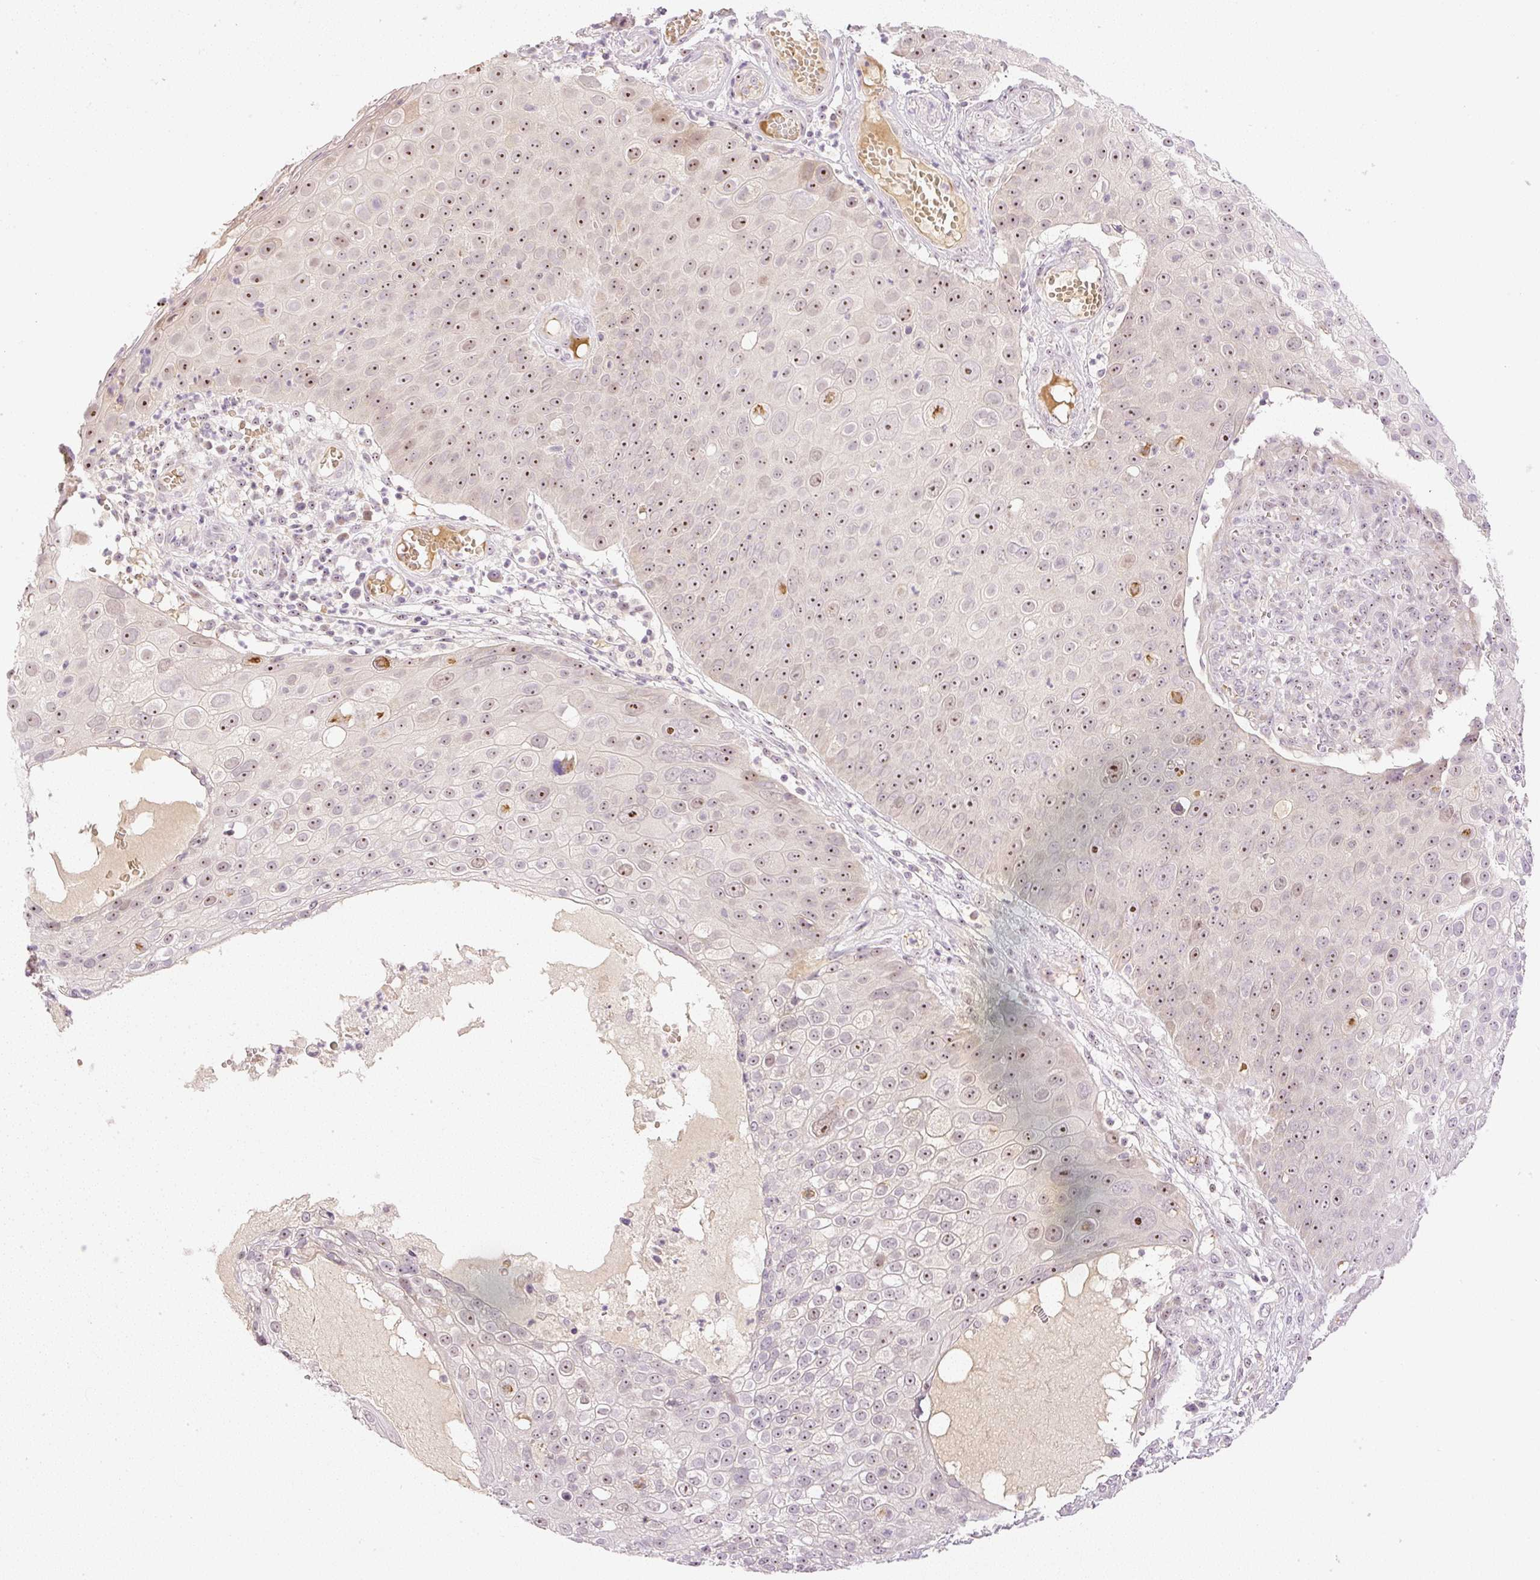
{"staining": {"intensity": "moderate", "quantity": "25%-75%", "location": "nuclear"}, "tissue": "skin cancer", "cell_type": "Tumor cells", "image_type": "cancer", "snomed": [{"axis": "morphology", "description": "Squamous cell carcinoma, NOS"}, {"axis": "topography", "description": "Skin"}], "caption": "This is a photomicrograph of immunohistochemistry staining of squamous cell carcinoma (skin), which shows moderate positivity in the nuclear of tumor cells.", "gene": "AAR2", "patient": {"sex": "male", "age": 71}}